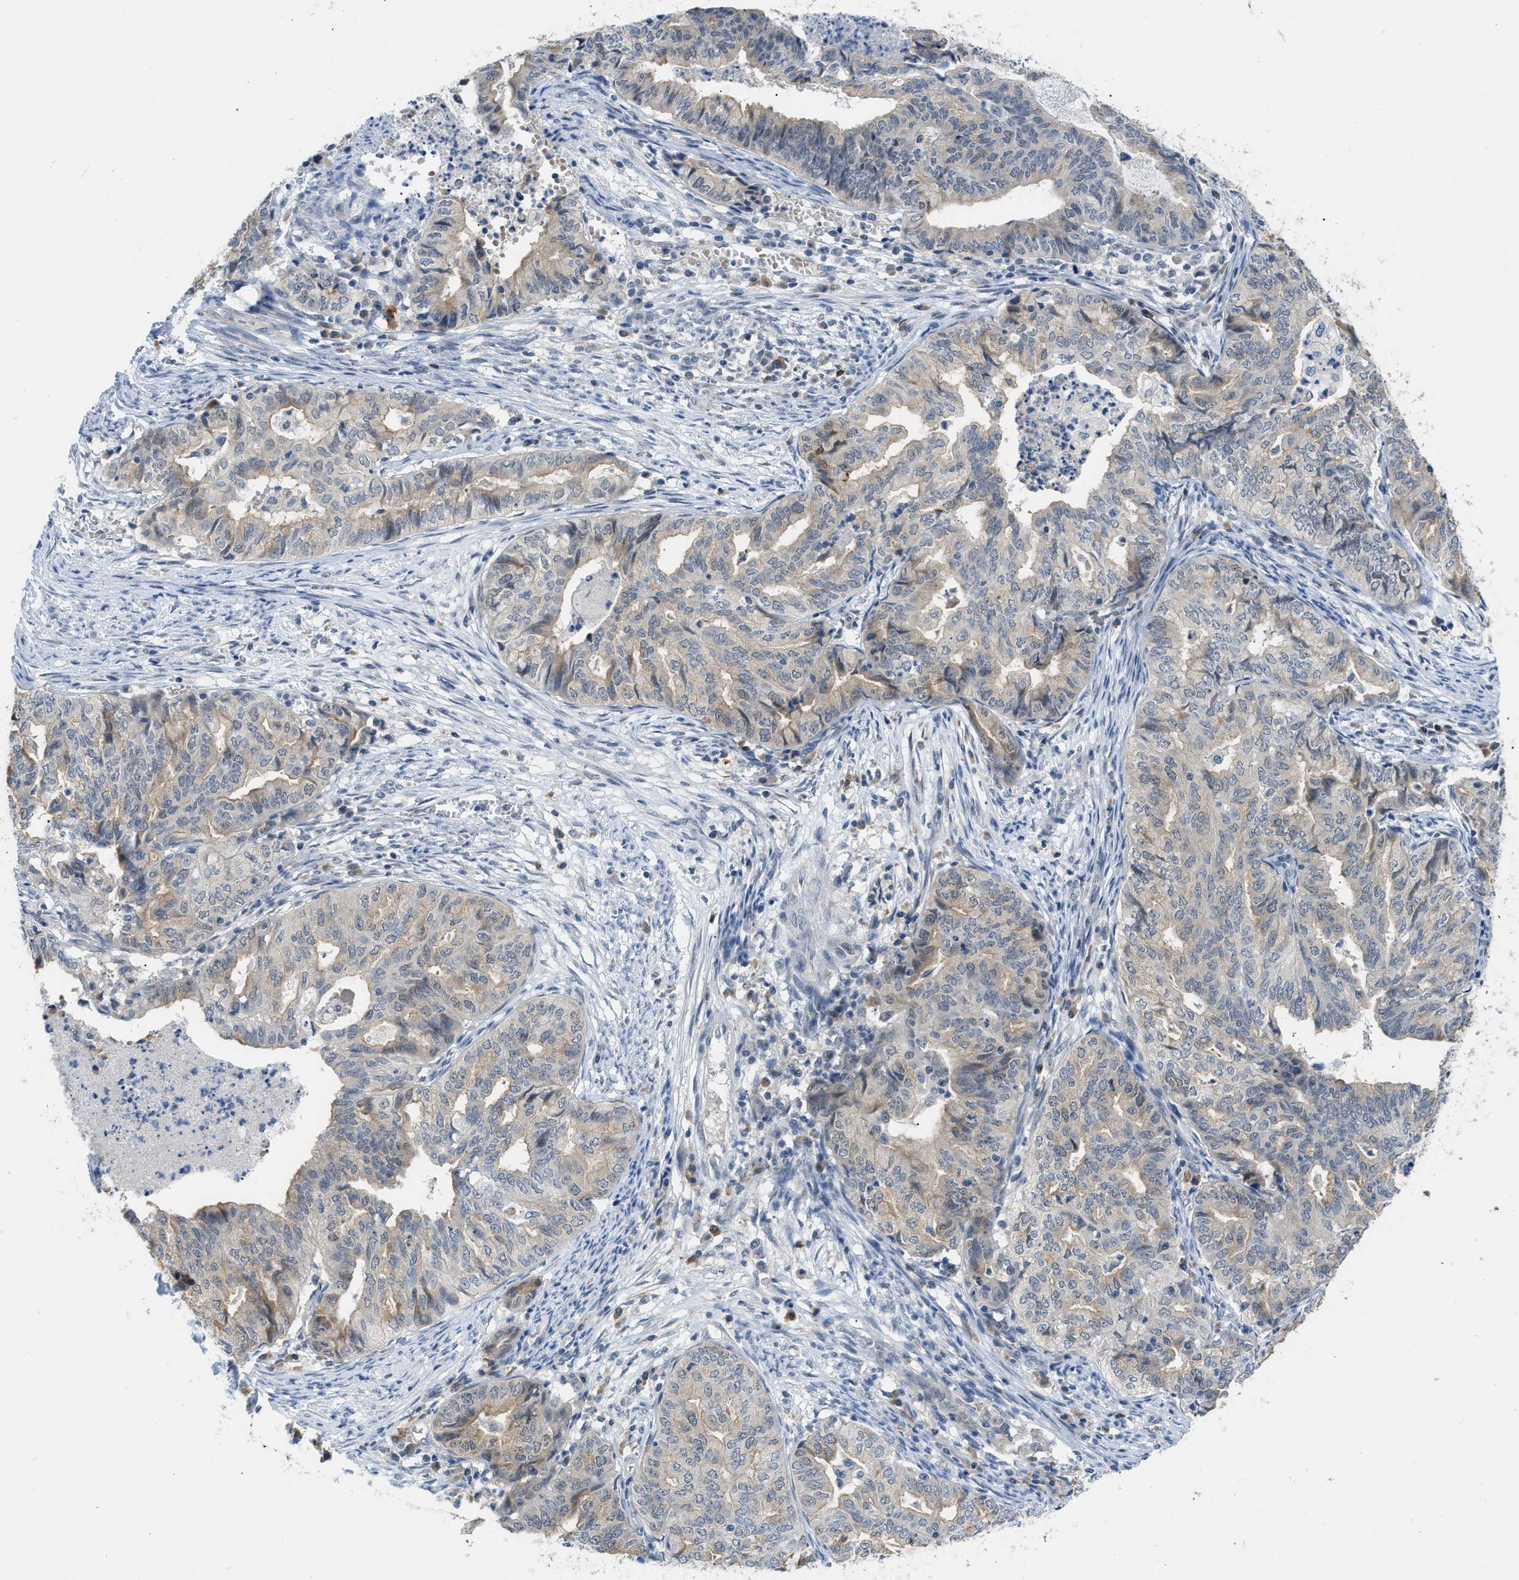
{"staining": {"intensity": "weak", "quantity": "25%-75%", "location": "cytoplasmic/membranous"}, "tissue": "endometrial cancer", "cell_type": "Tumor cells", "image_type": "cancer", "snomed": [{"axis": "morphology", "description": "Adenocarcinoma, NOS"}, {"axis": "topography", "description": "Endometrium"}], "caption": "The histopathology image shows staining of endometrial cancer, revealing weak cytoplasmic/membranous protein positivity (brown color) within tumor cells.", "gene": "PSAT1", "patient": {"sex": "female", "age": 79}}